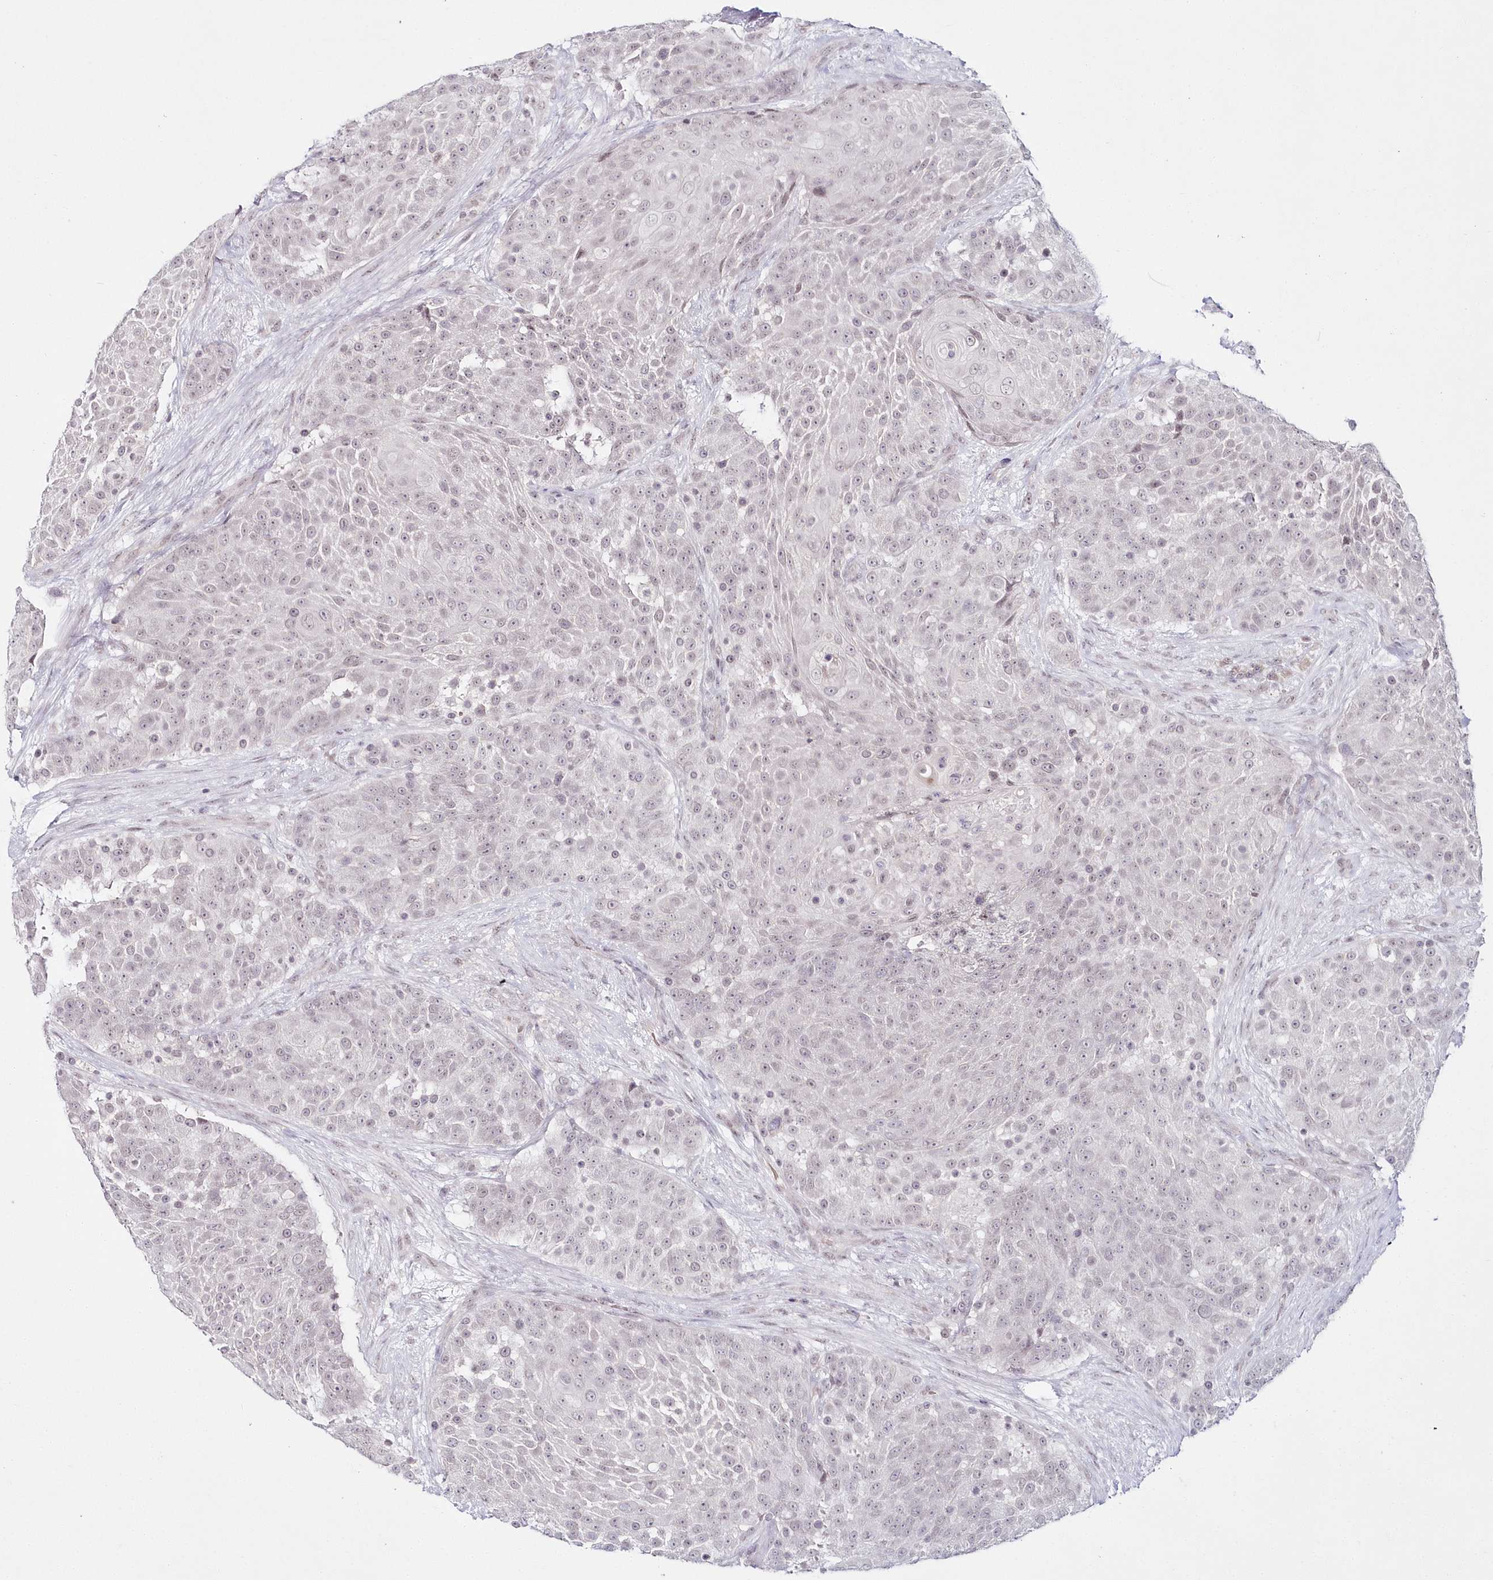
{"staining": {"intensity": "weak", "quantity": "<25%", "location": "nuclear"}, "tissue": "urothelial cancer", "cell_type": "Tumor cells", "image_type": "cancer", "snomed": [{"axis": "morphology", "description": "Urothelial carcinoma, High grade"}, {"axis": "topography", "description": "Urinary bladder"}], "caption": "An image of urothelial cancer stained for a protein exhibits no brown staining in tumor cells.", "gene": "HYCC2", "patient": {"sex": "female", "age": 63}}